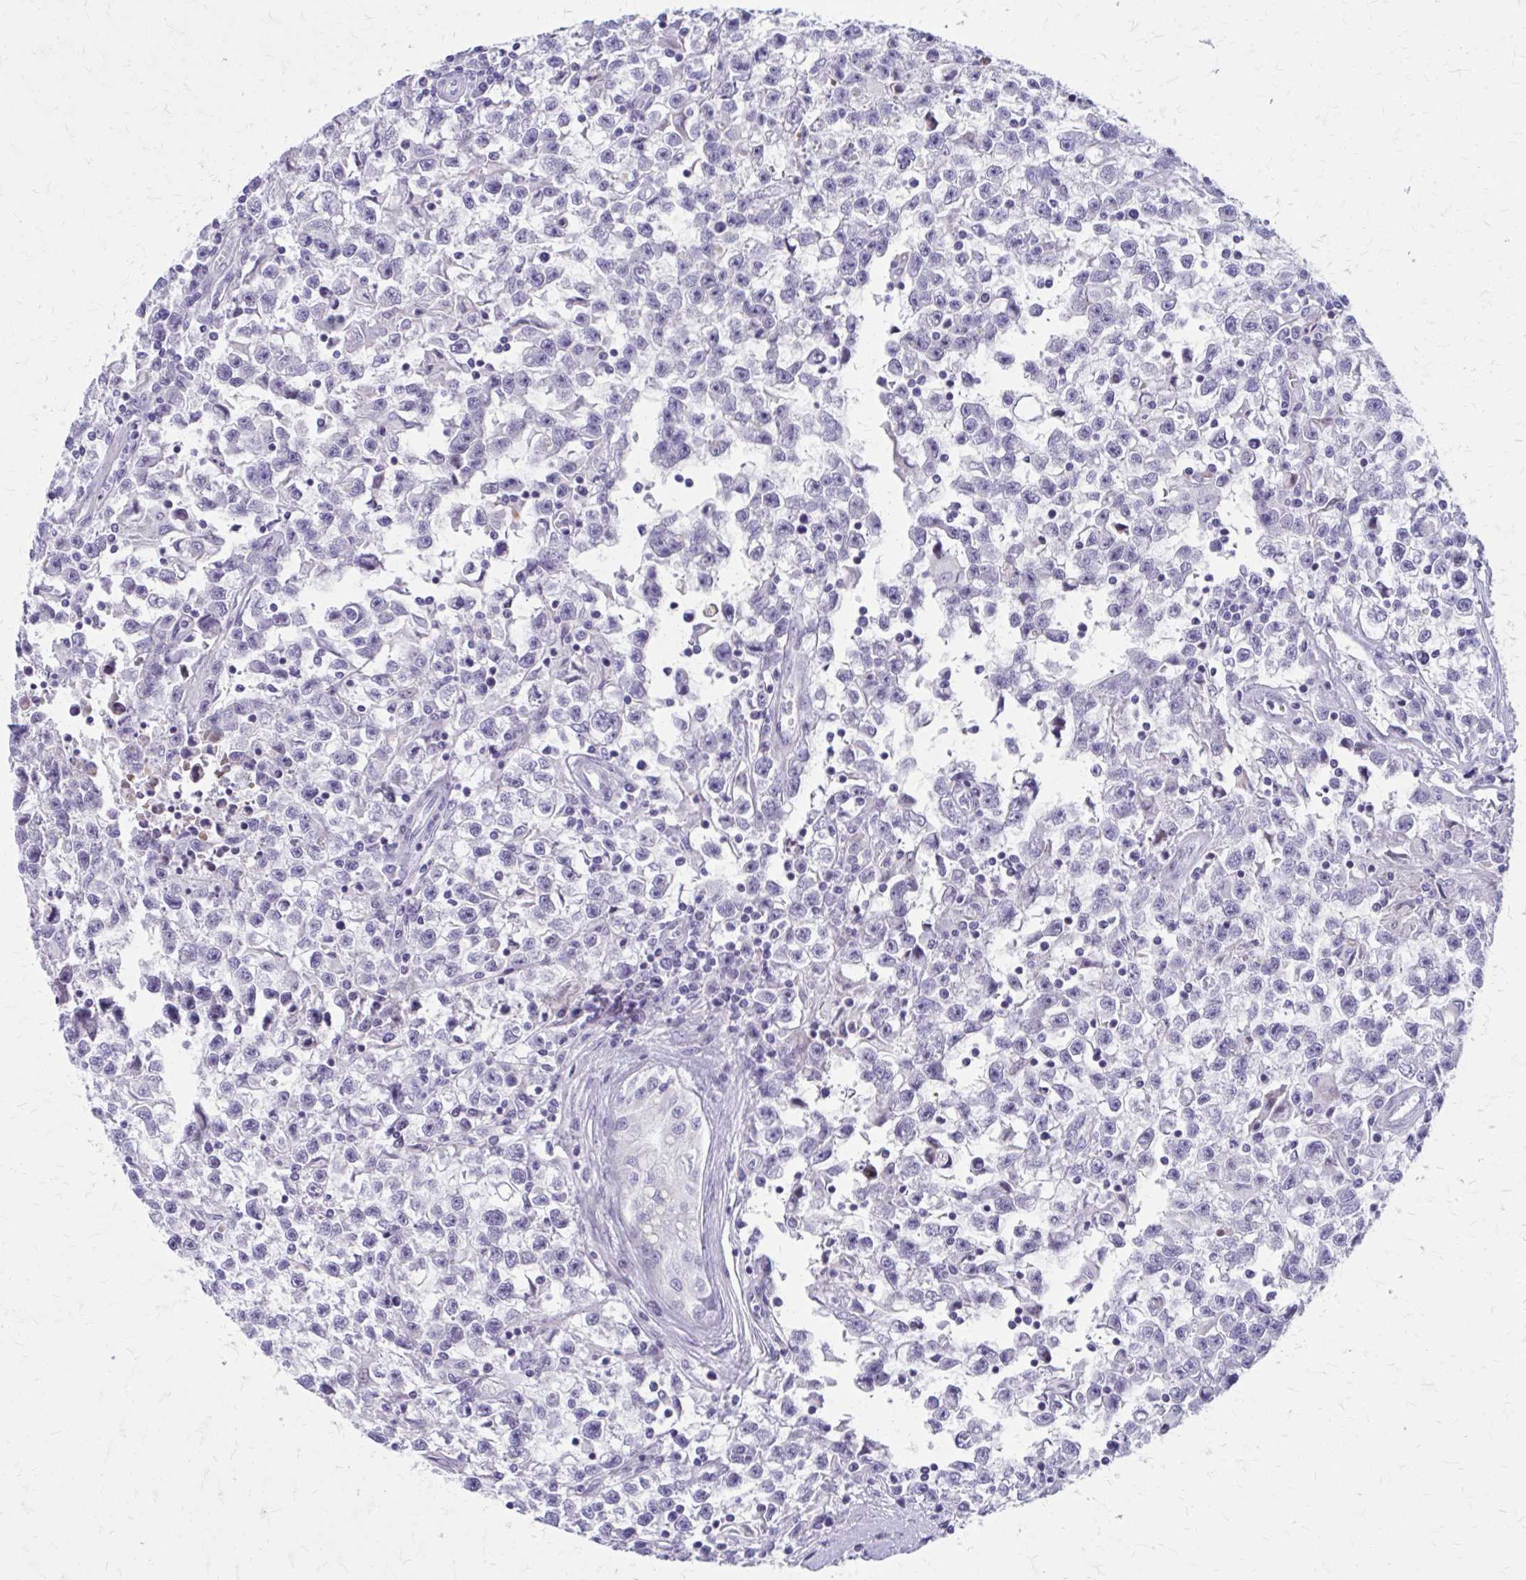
{"staining": {"intensity": "negative", "quantity": "none", "location": "none"}, "tissue": "testis cancer", "cell_type": "Tumor cells", "image_type": "cancer", "snomed": [{"axis": "morphology", "description": "Seminoma, NOS"}, {"axis": "topography", "description": "Testis"}], "caption": "IHC of testis cancer reveals no expression in tumor cells.", "gene": "LCN15", "patient": {"sex": "male", "age": 31}}